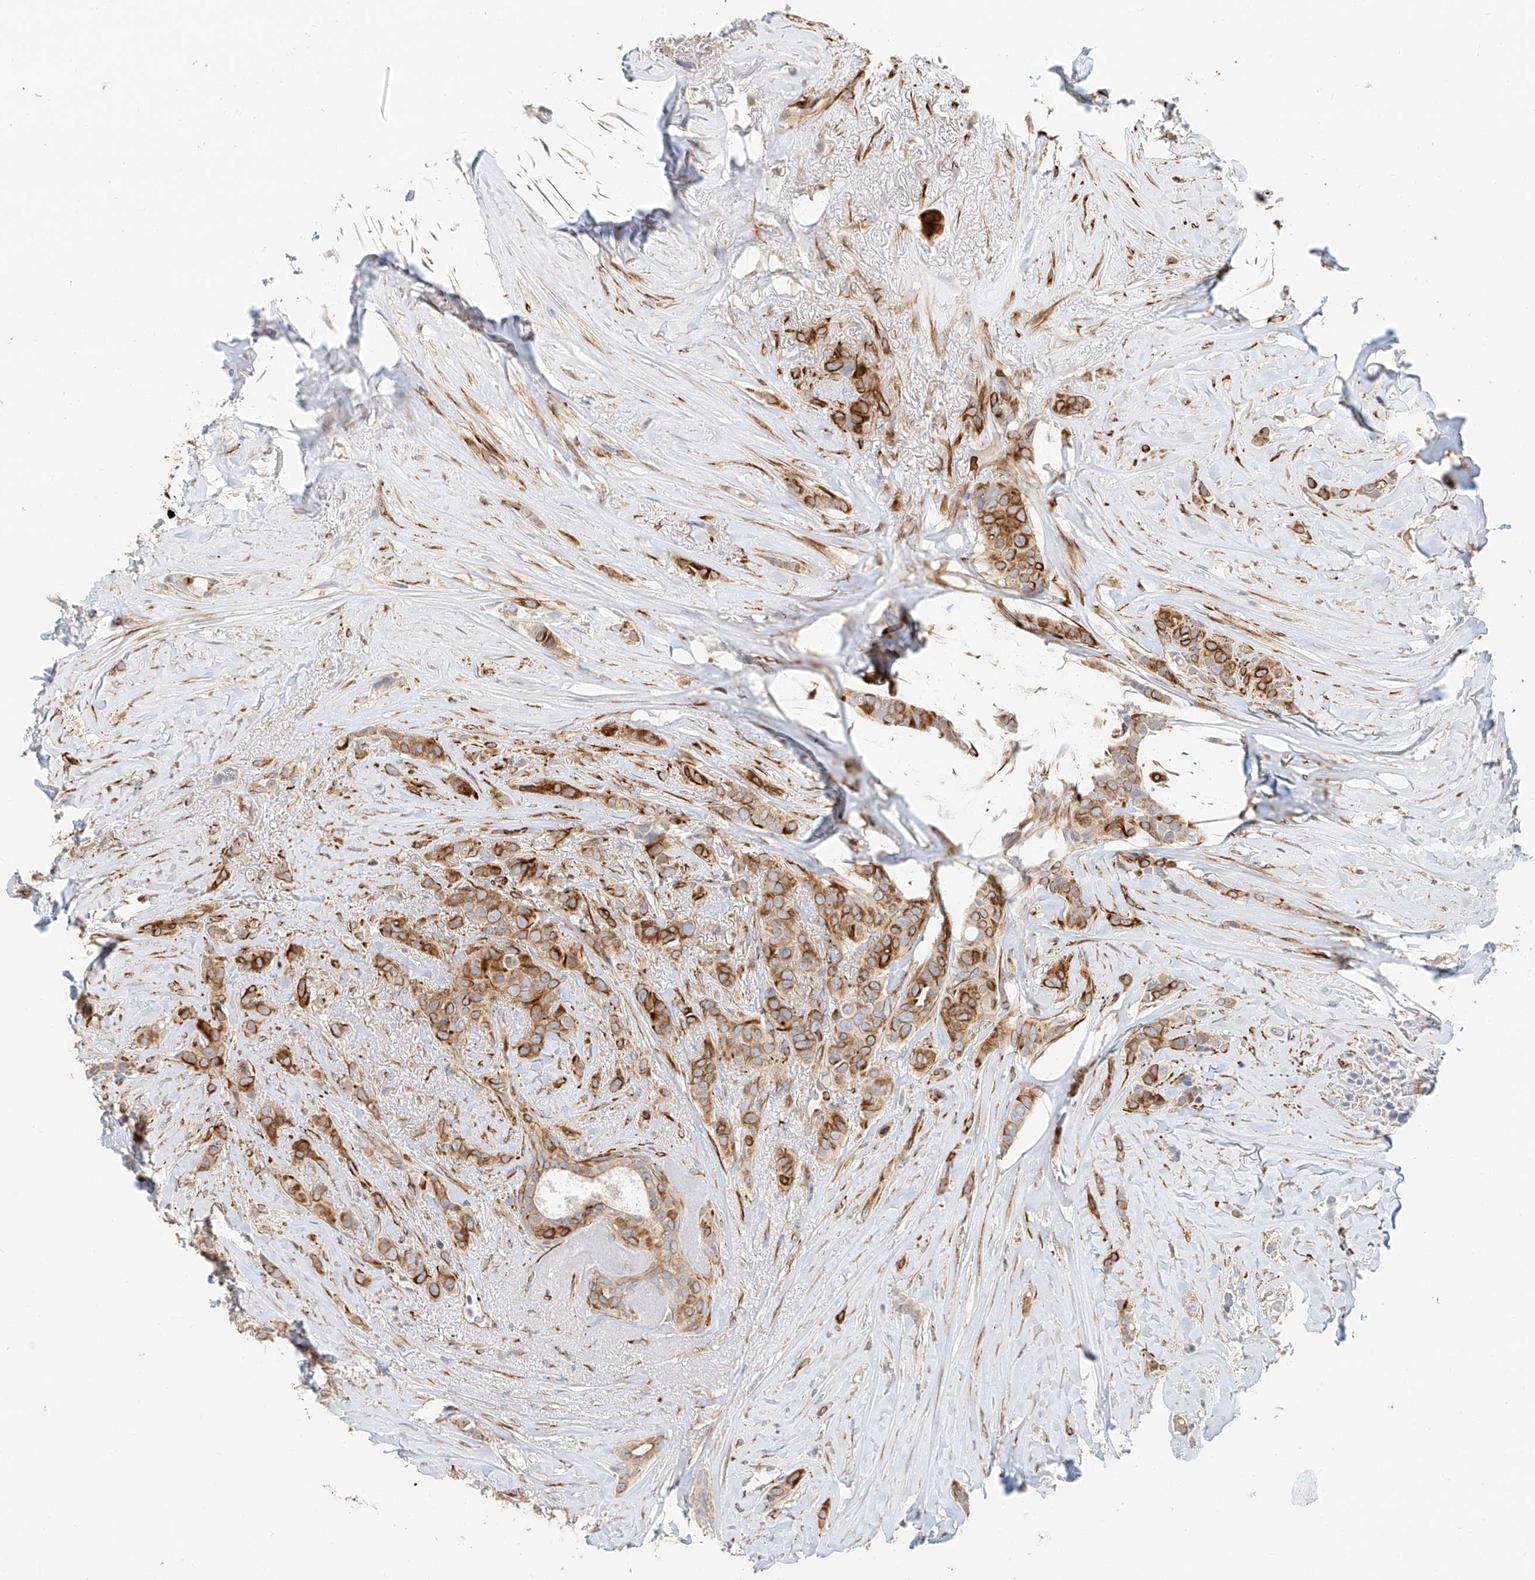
{"staining": {"intensity": "moderate", "quantity": ">75%", "location": "cytoplasmic/membranous"}, "tissue": "breast cancer", "cell_type": "Tumor cells", "image_type": "cancer", "snomed": [{"axis": "morphology", "description": "Lobular carcinoma"}, {"axis": "topography", "description": "Breast"}], "caption": "A brown stain labels moderate cytoplasmic/membranous expression of a protein in human breast cancer tumor cells.", "gene": "NAP1L1", "patient": {"sex": "female", "age": 51}}